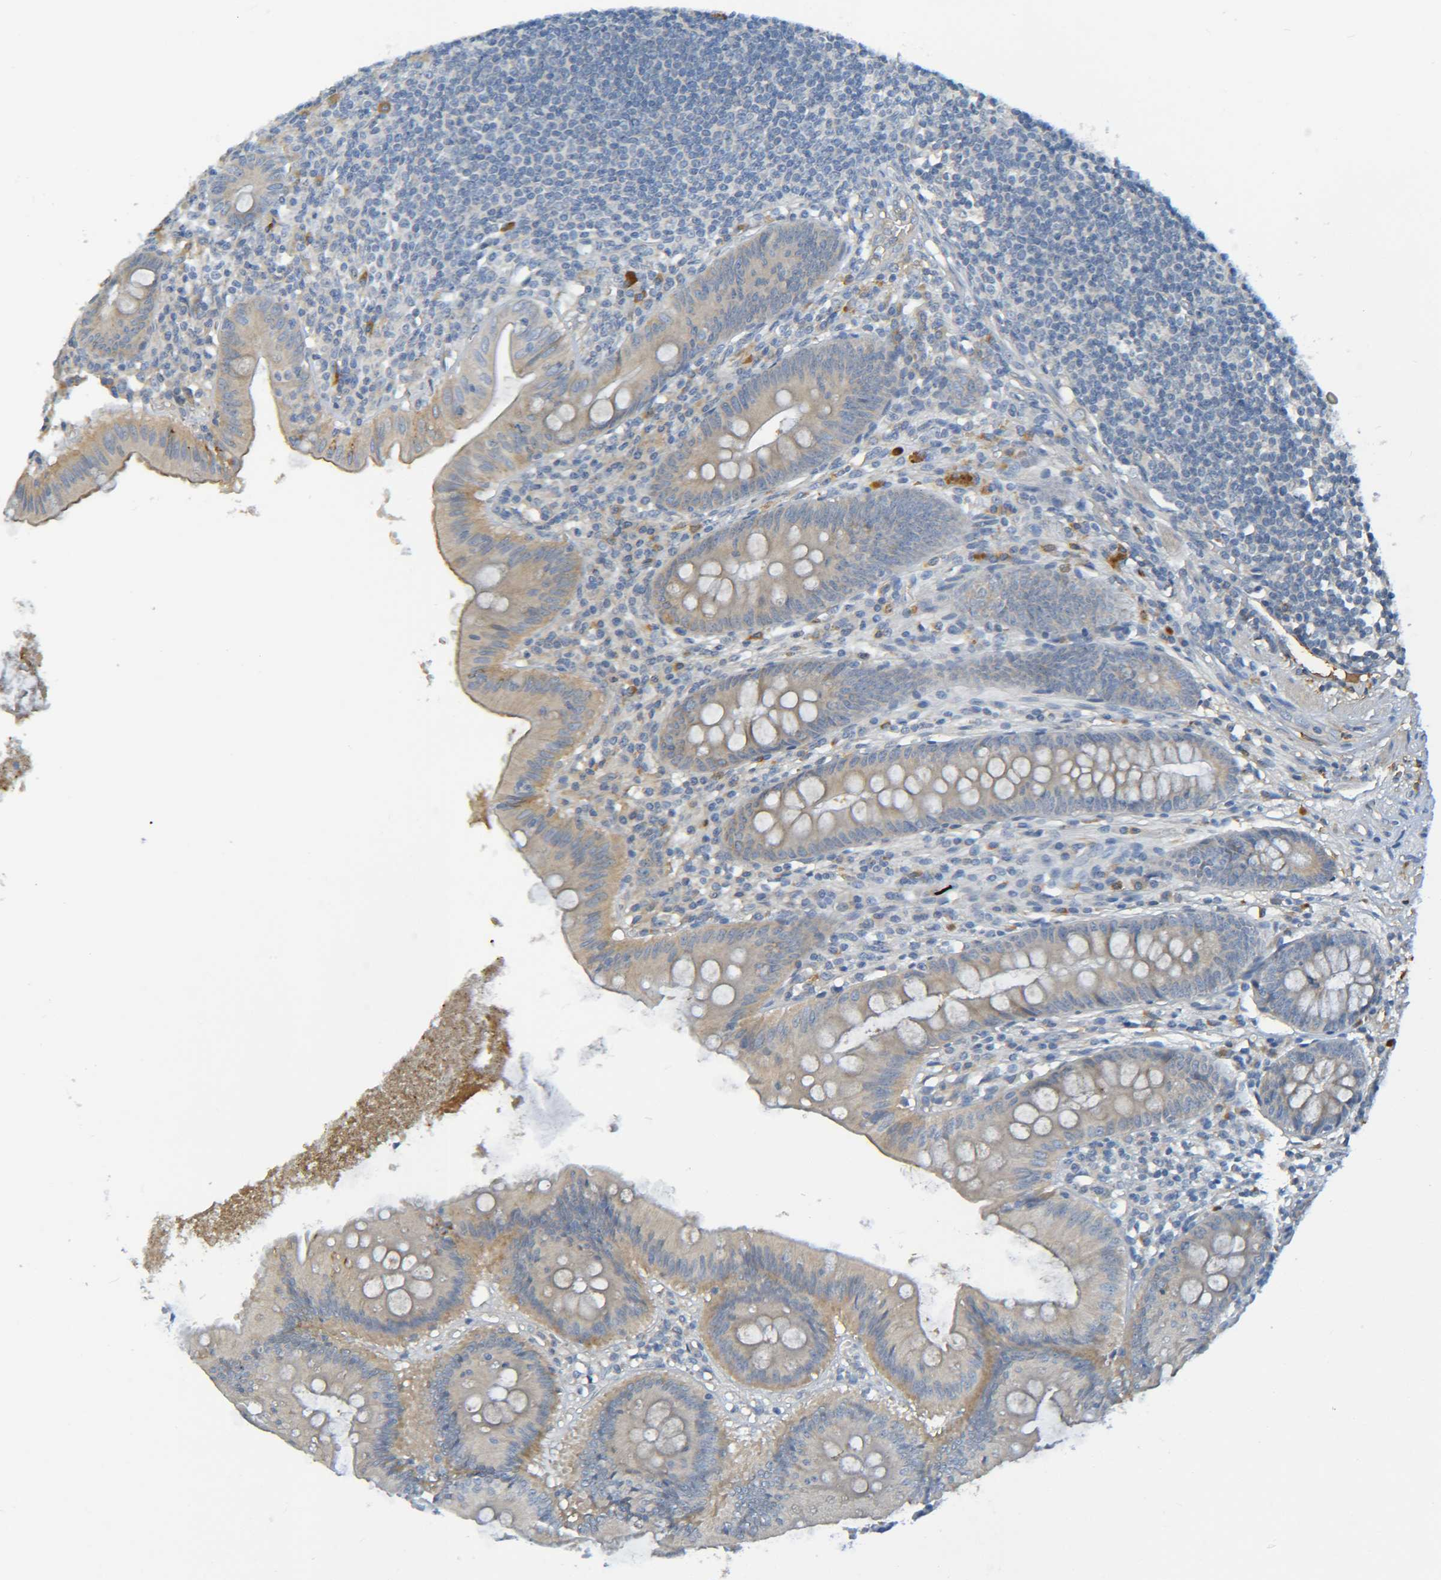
{"staining": {"intensity": "weak", "quantity": ">75%", "location": "cytoplasmic/membranous"}, "tissue": "appendix", "cell_type": "Glandular cells", "image_type": "normal", "snomed": [{"axis": "morphology", "description": "Normal tissue, NOS"}, {"axis": "topography", "description": "Appendix"}], "caption": "Protein positivity by immunohistochemistry (IHC) displays weak cytoplasmic/membranous positivity in approximately >75% of glandular cells in normal appendix. (Stains: DAB in brown, nuclei in blue, Microscopy: brightfield microscopy at high magnification).", "gene": "C1QA", "patient": {"sex": "male", "age": 56}}